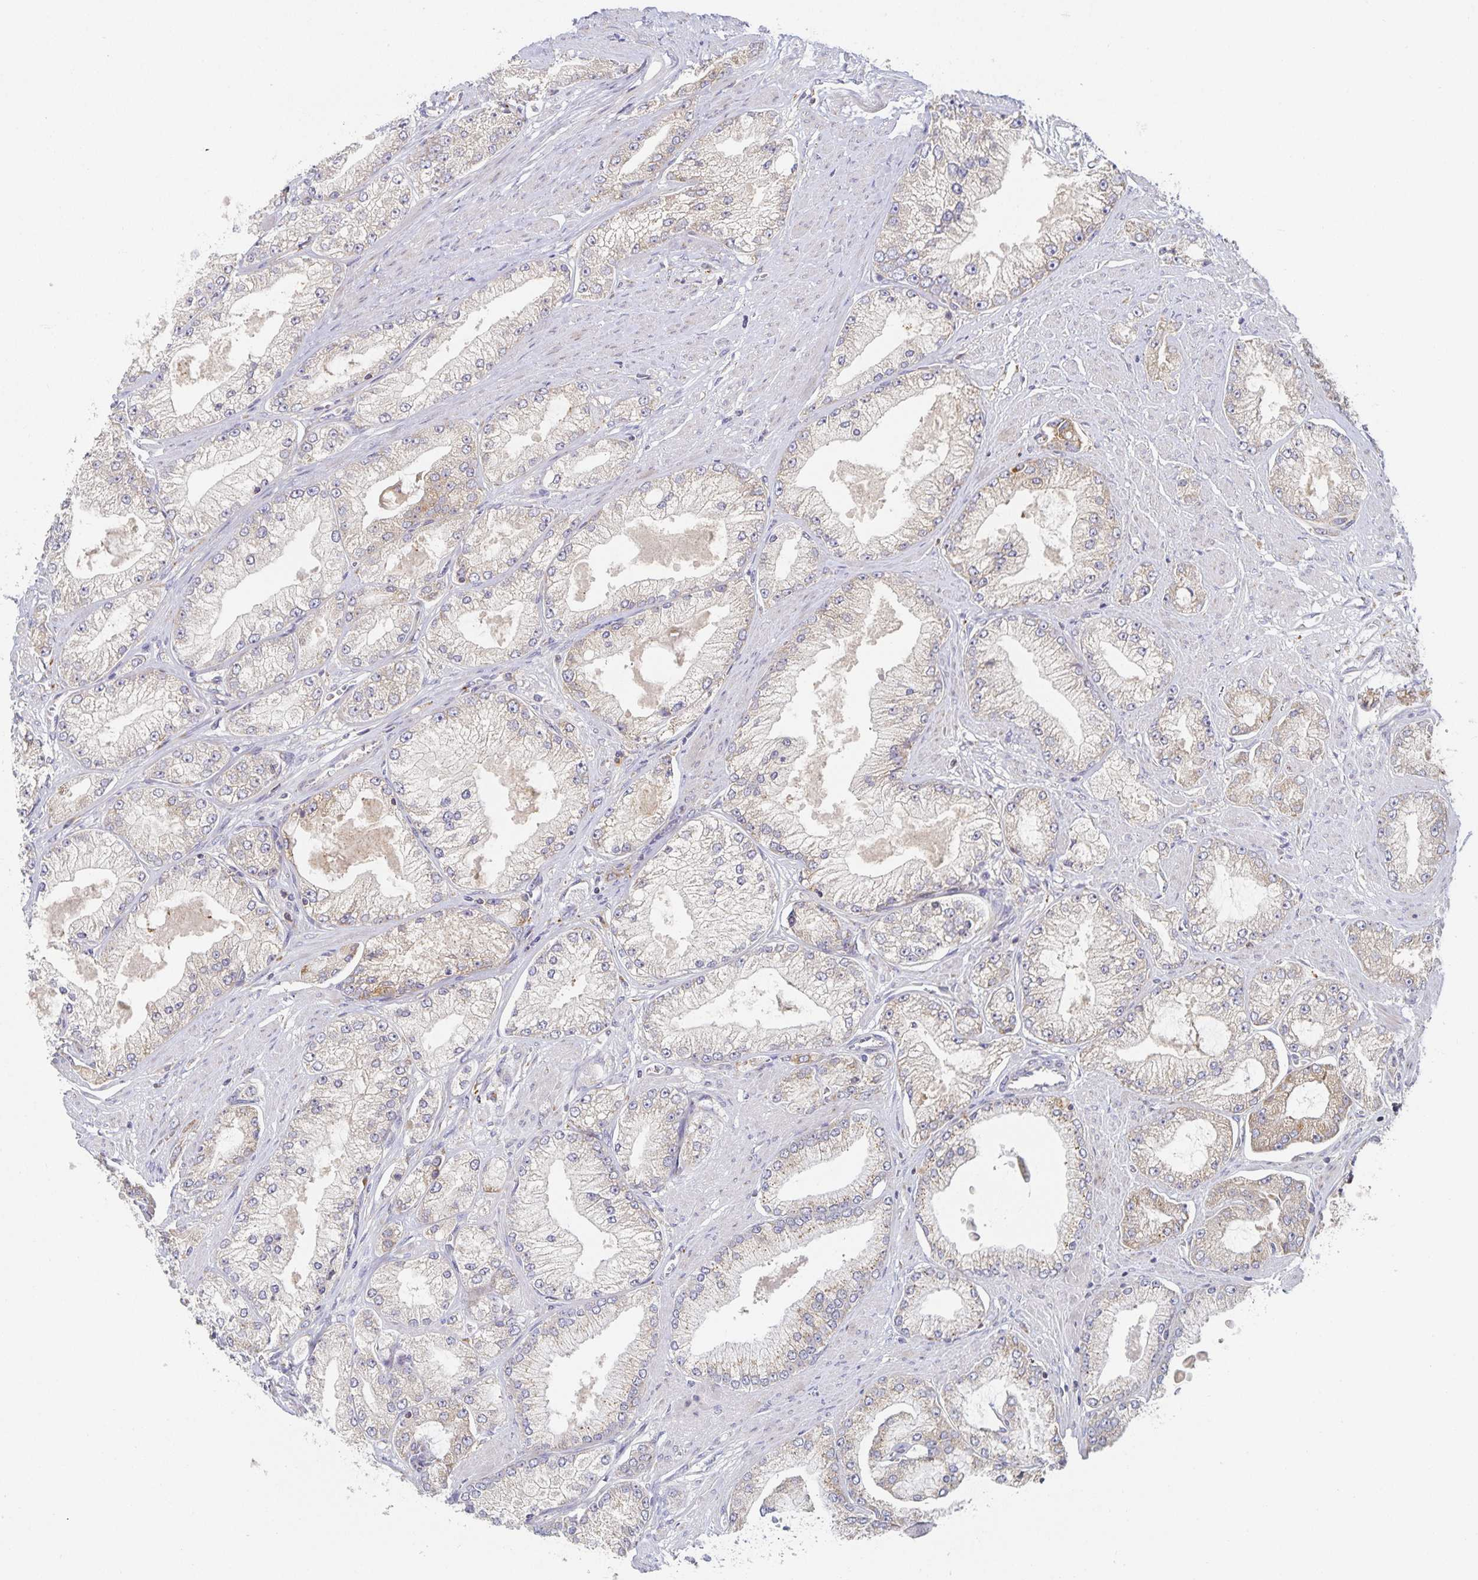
{"staining": {"intensity": "weak", "quantity": "<25%", "location": "cytoplasmic/membranous"}, "tissue": "prostate cancer", "cell_type": "Tumor cells", "image_type": "cancer", "snomed": [{"axis": "morphology", "description": "Adenocarcinoma, High grade"}, {"axis": "topography", "description": "Prostate"}], "caption": "High power microscopy histopathology image of an immunohistochemistry (IHC) micrograph of prostate cancer, revealing no significant staining in tumor cells.", "gene": "NOMO1", "patient": {"sex": "male", "age": 68}}